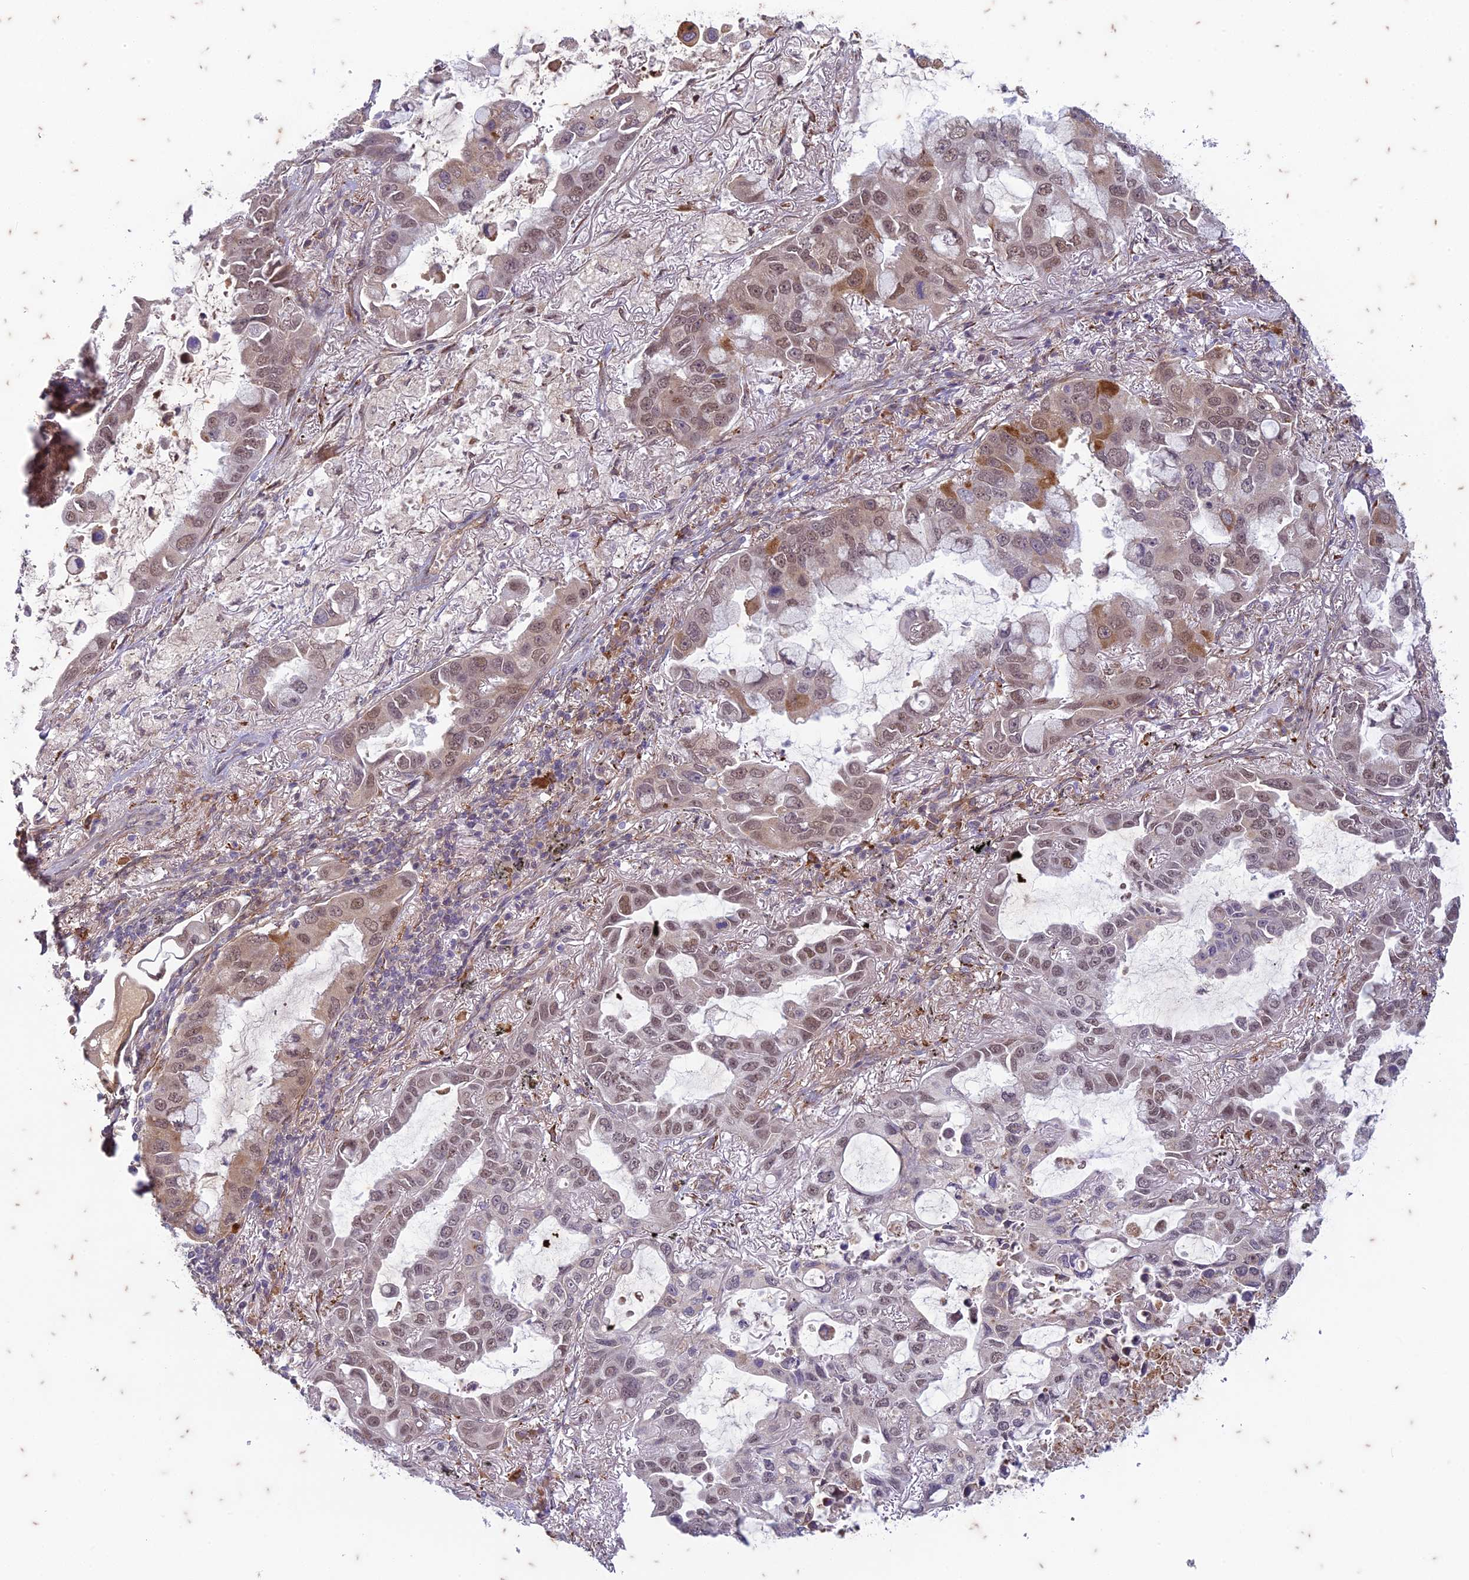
{"staining": {"intensity": "moderate", "quantity": "25%-75%", "location": "nuclear"}, "tissue": "lung cancer", "cell_type": "Tumor cells", "image_type": "cancer", "snomed": [{"axis": "morphology", "description": "Adenocarcinoma, NOS"}, {"axis": "topography", "description": "Lung"}], "caption": "An immunohistochemistry histopathology image of neoplastic tissue is shown. Protein staining in brown labels moderate nuclear positivity in lung cancer within tumor cells.", "gene": "PABPN1L", "patient": {"sex": "male", "age": 64}}